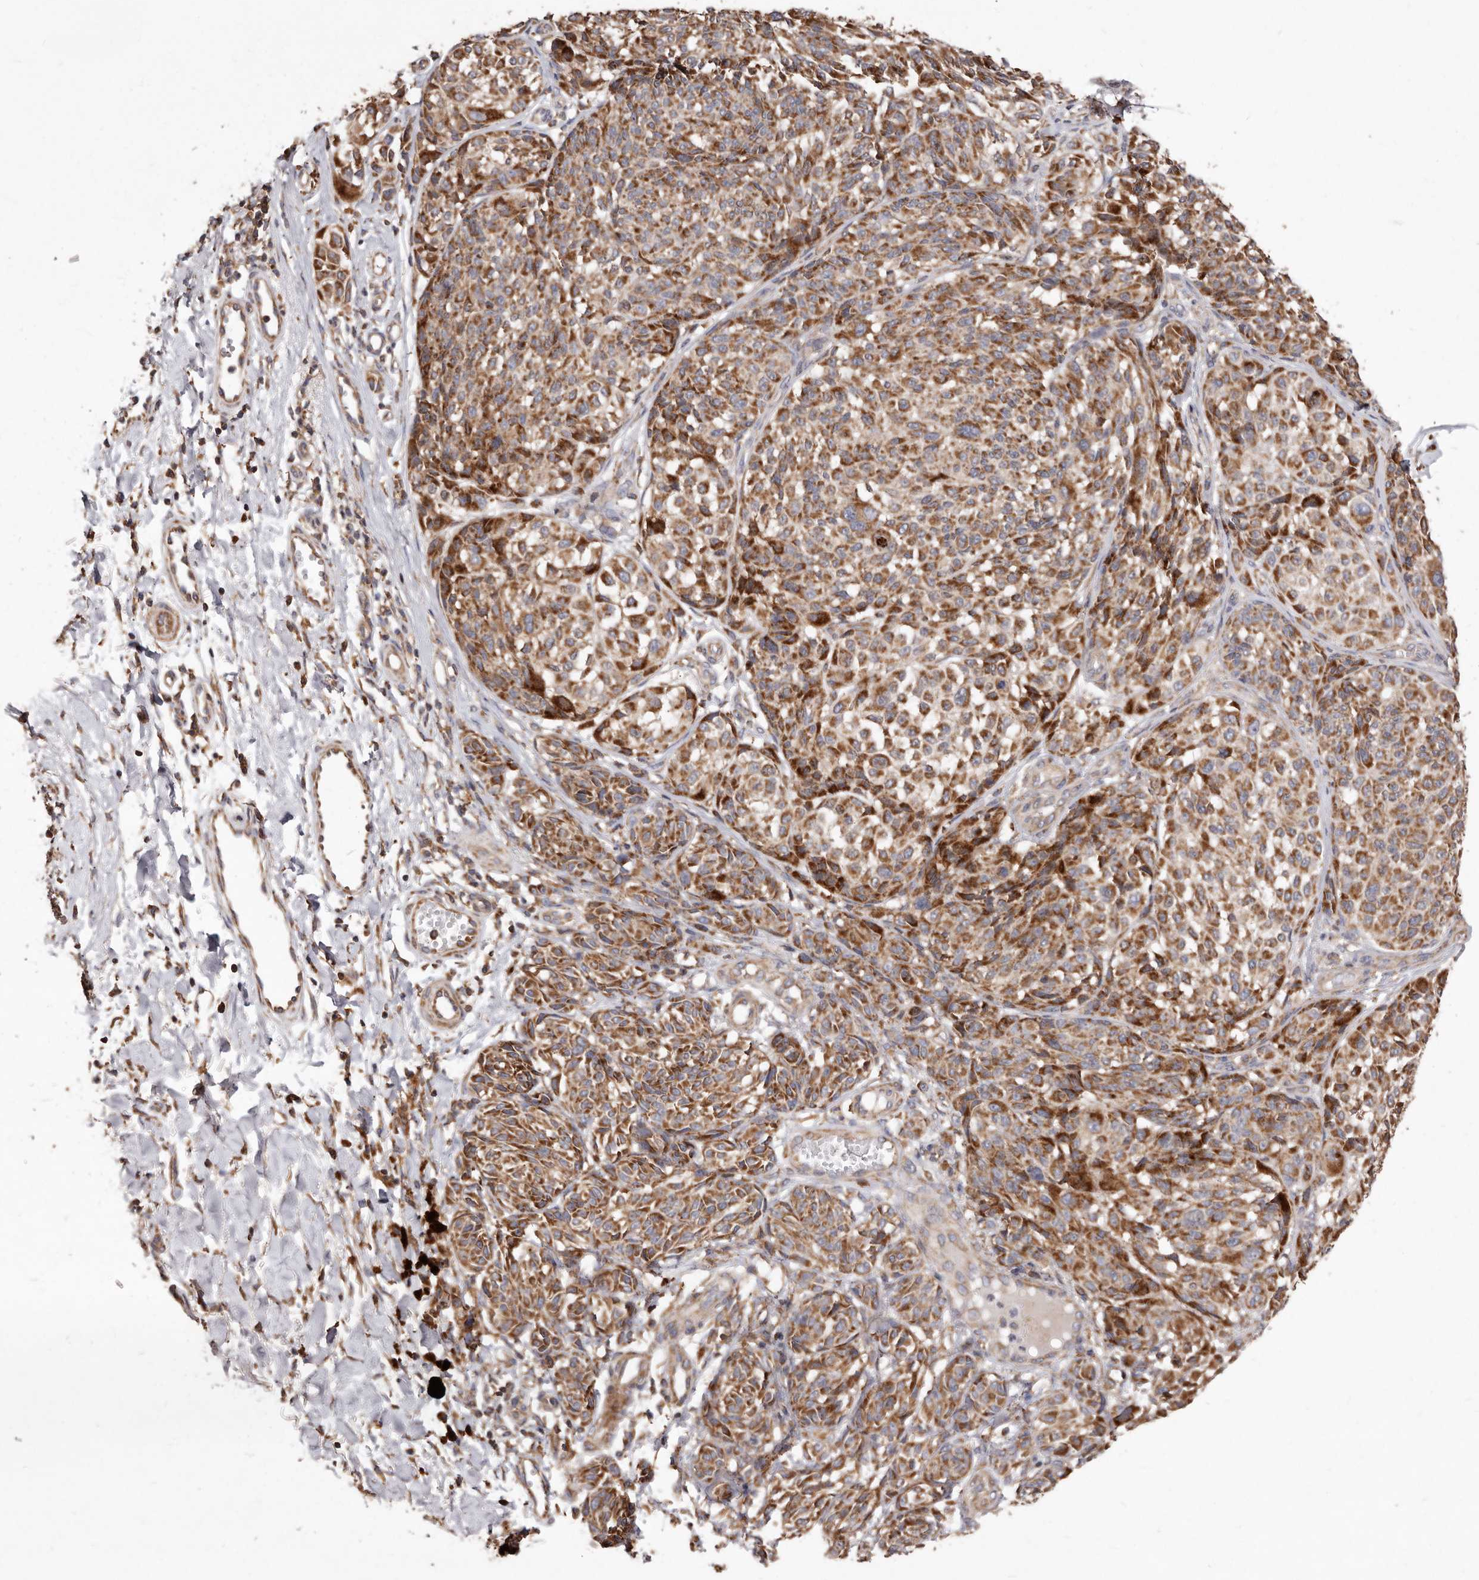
{"staining": {"intensity": "strong", "quantity": ">75%", "location": "cytoplasmic/membranous"}, "tissue": "melanoma", "cell_type": "Tumor cells", "image_type": "cancer", "snomed": [{"axis": "morphology", "description": "Malignant melanoma, NOS"}, {"axis": "topography", "description": "Skin"}], "caption": "A brown stain highlights strong cytoplasmic/membranous positivity of a protein in human malignant melanoma tumor cells.", "gene": "STEAP2", "patient": {"sex": "male", "age": 83}}